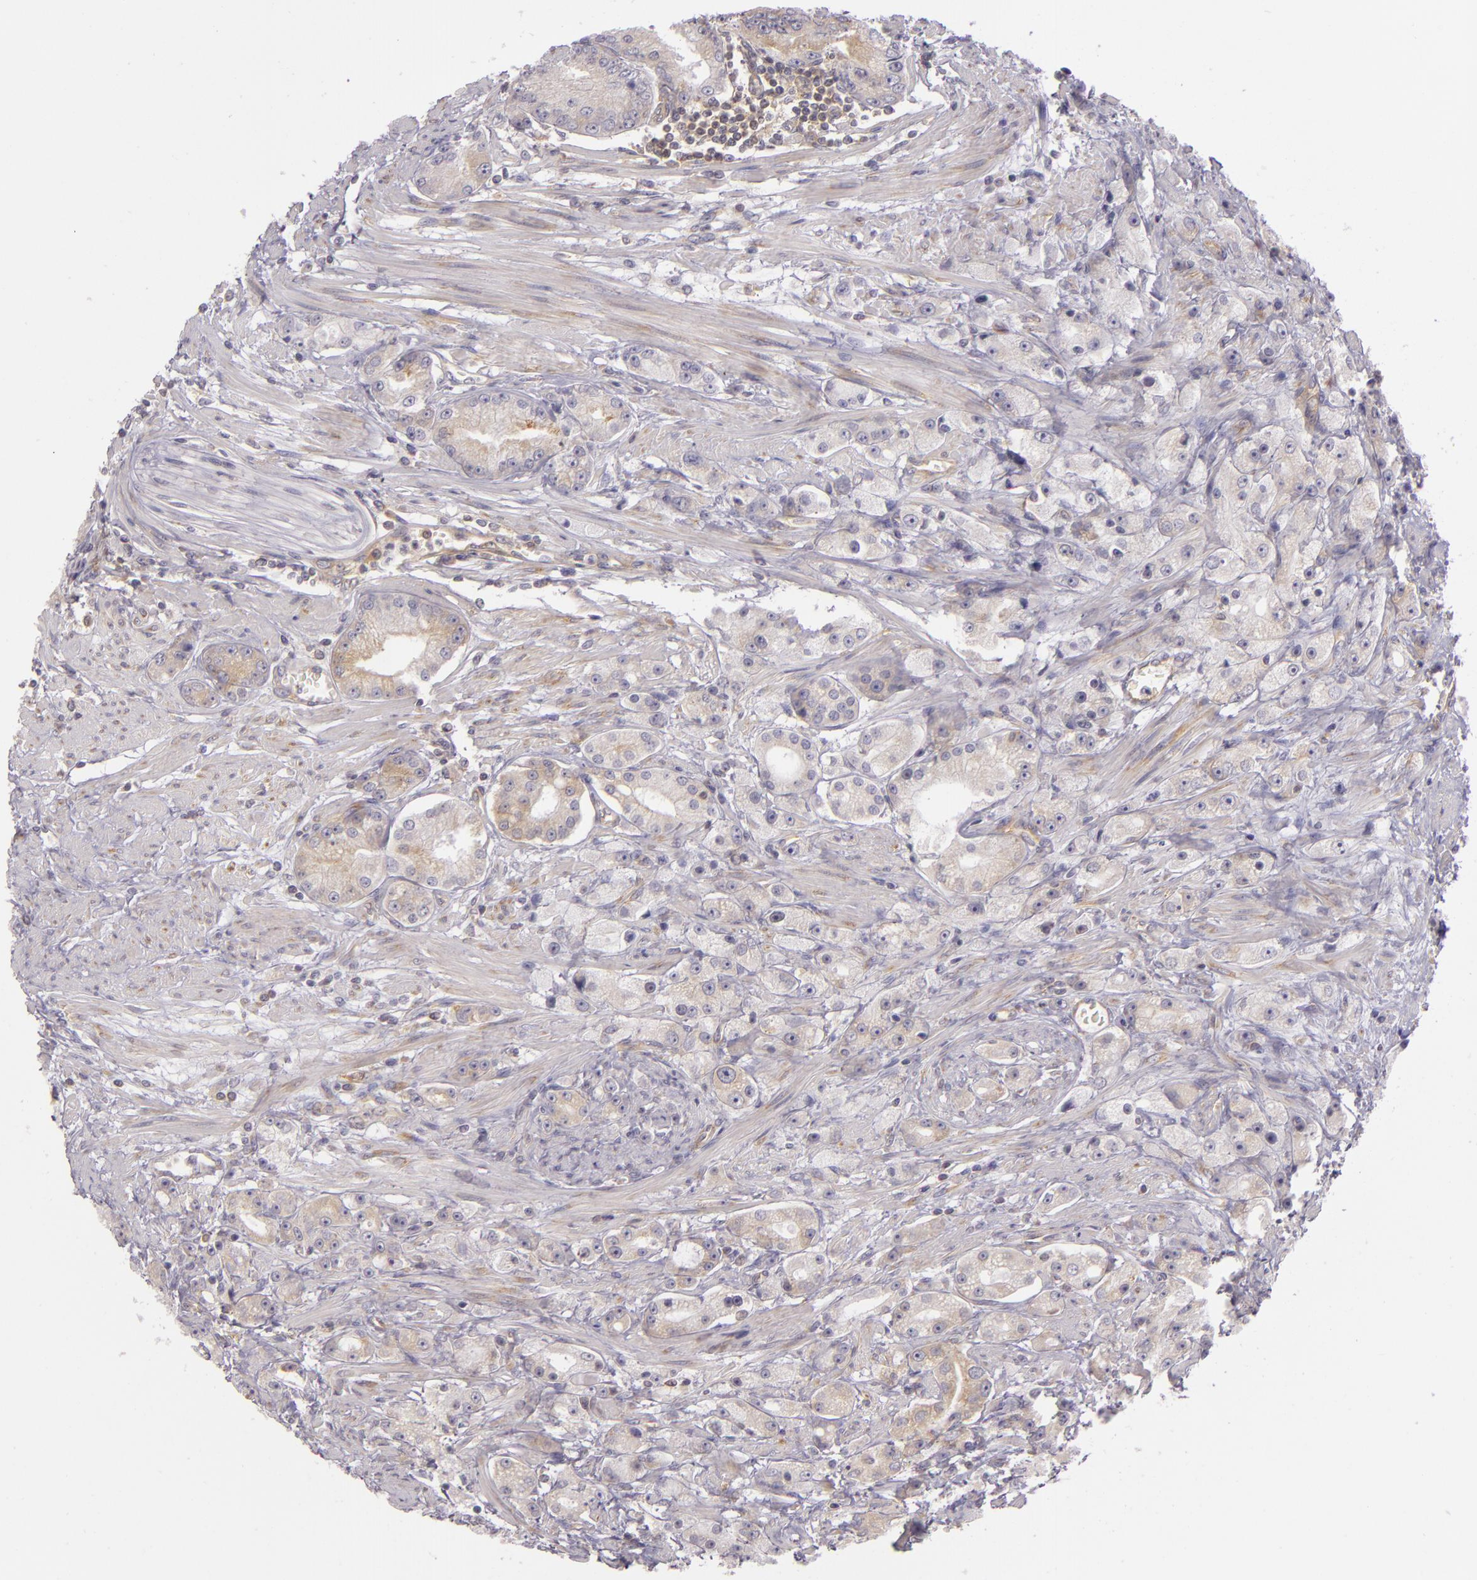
{"staining": {"intensity": "weak", "quantity": "25%-75%", "location": "cytoplasmic/membranous"}, "tissue": "prostate cancer", "cell_type": "Tumor cells", "image_type": "cancer", "snomed": [{"axis": "morphology", "description": "Adenocarcinoma, Medium grade"}, {"axis": "topography", "description": "Prostate"}], "caption": "Immunohistochemical staining of prostate adenocarcinoma (medium-grade) displays low levels of weak cytoplasmic/membranous expression in approximately 25%-75% of tumor cells. The protein of interest is shown in brown color, while the nuclei are stained blue.", "gene": "UPF3B", "patient": {"sex": "male", "age": 72}}